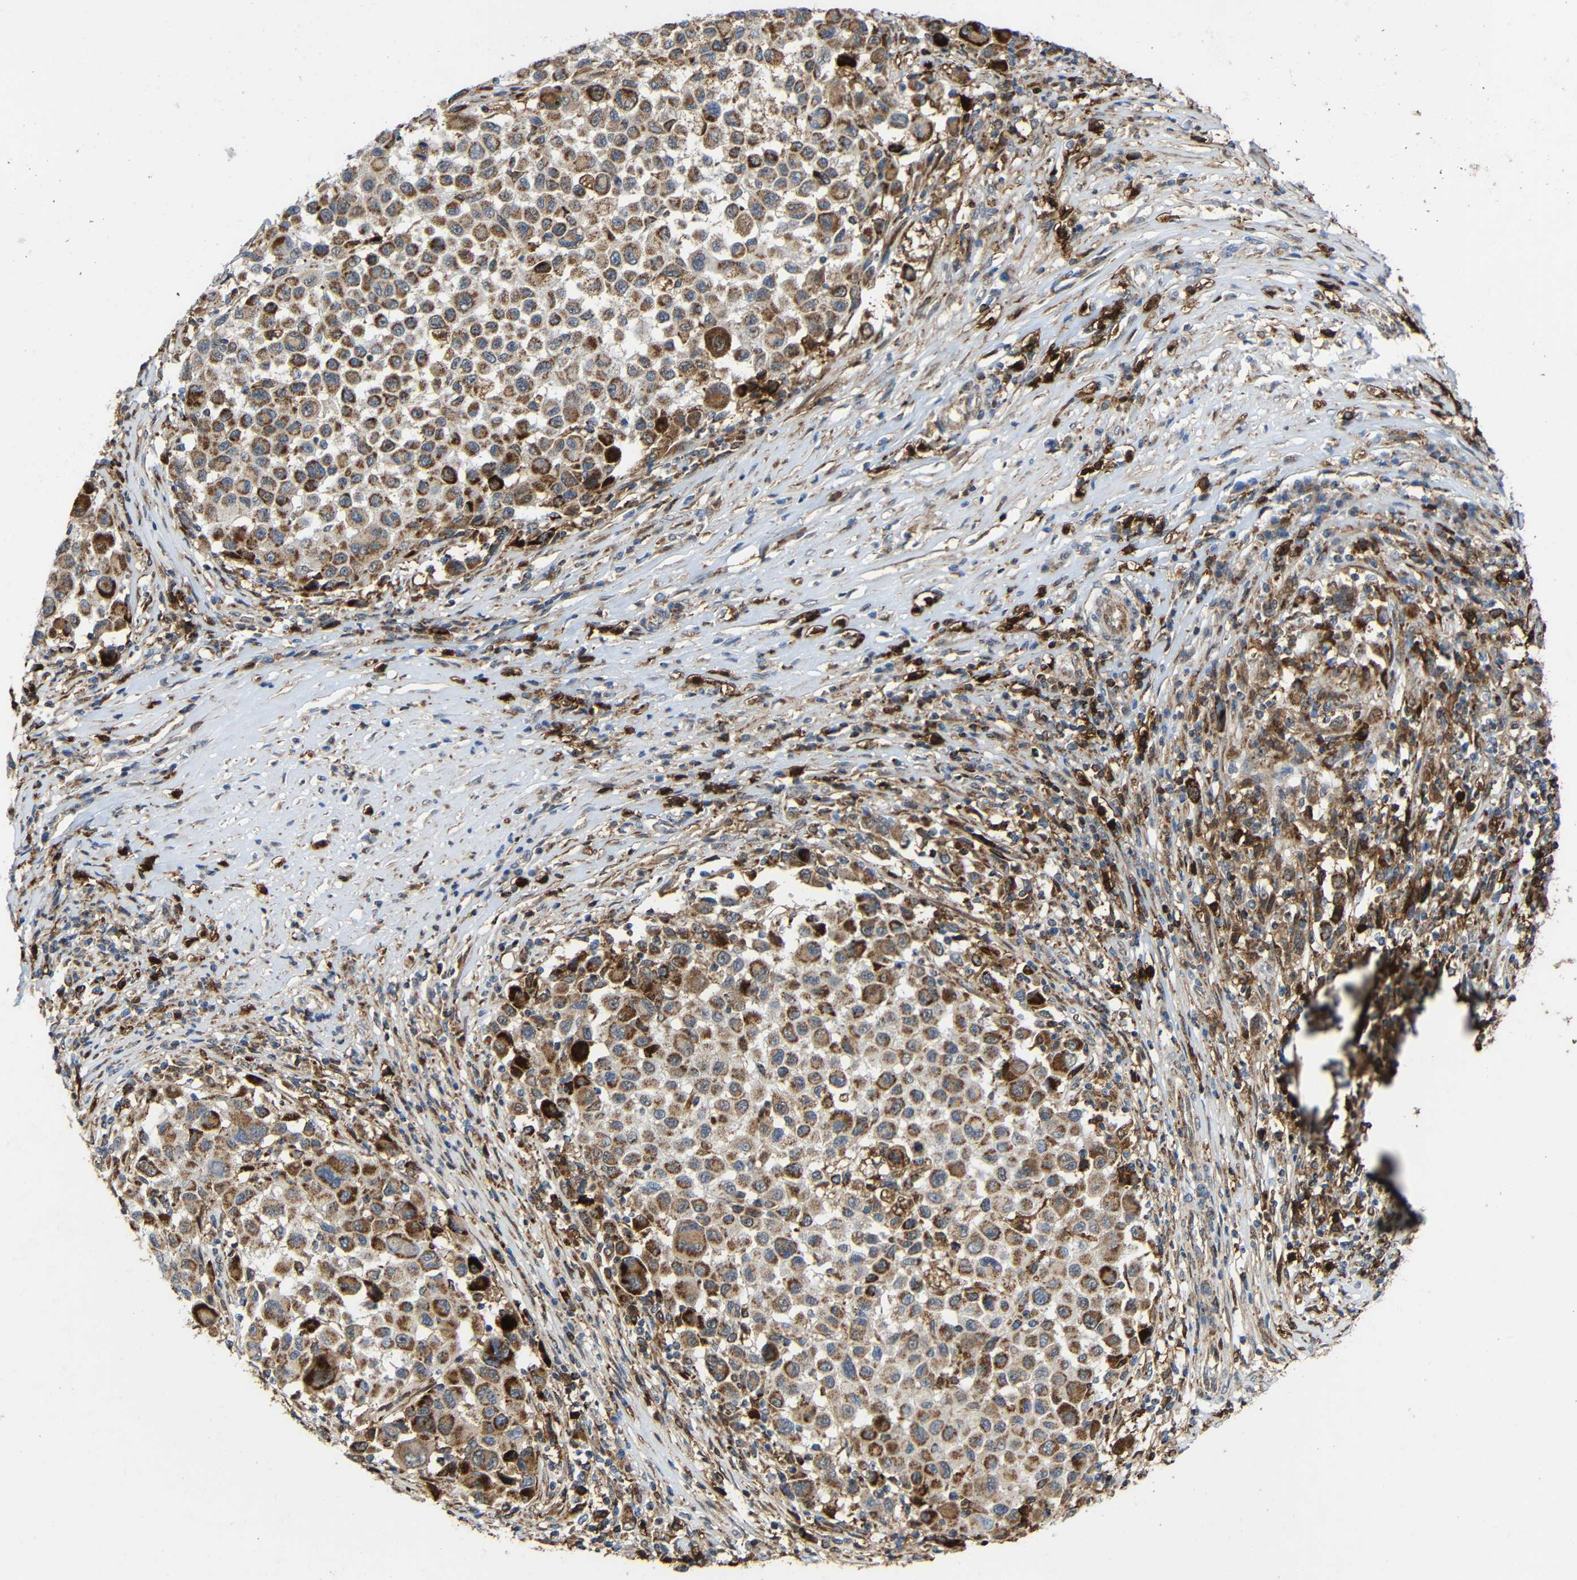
{"staining": {"intensity": "moderate", "quantity": ">75%", "location": "cytoplasmic/membranous"}, "tissue": "melanoma", "cell_type": "Tumor cells", "image_type": "cancer", "snomed": [{"axis": "morphology", "description": "Malignant melanoma, Metastatic site"}, {"axis": "topography", "description": "Lymph node"}], "caption": "Immunohistochemical staining of malignant melanoma (metastatic site) reveals medium levels of moderate cytoplasmic/membranous protein expression in about >75% of tumor cells.", "gene": "C1GALT1", "patient": {"sex": "male", "age": 61}}